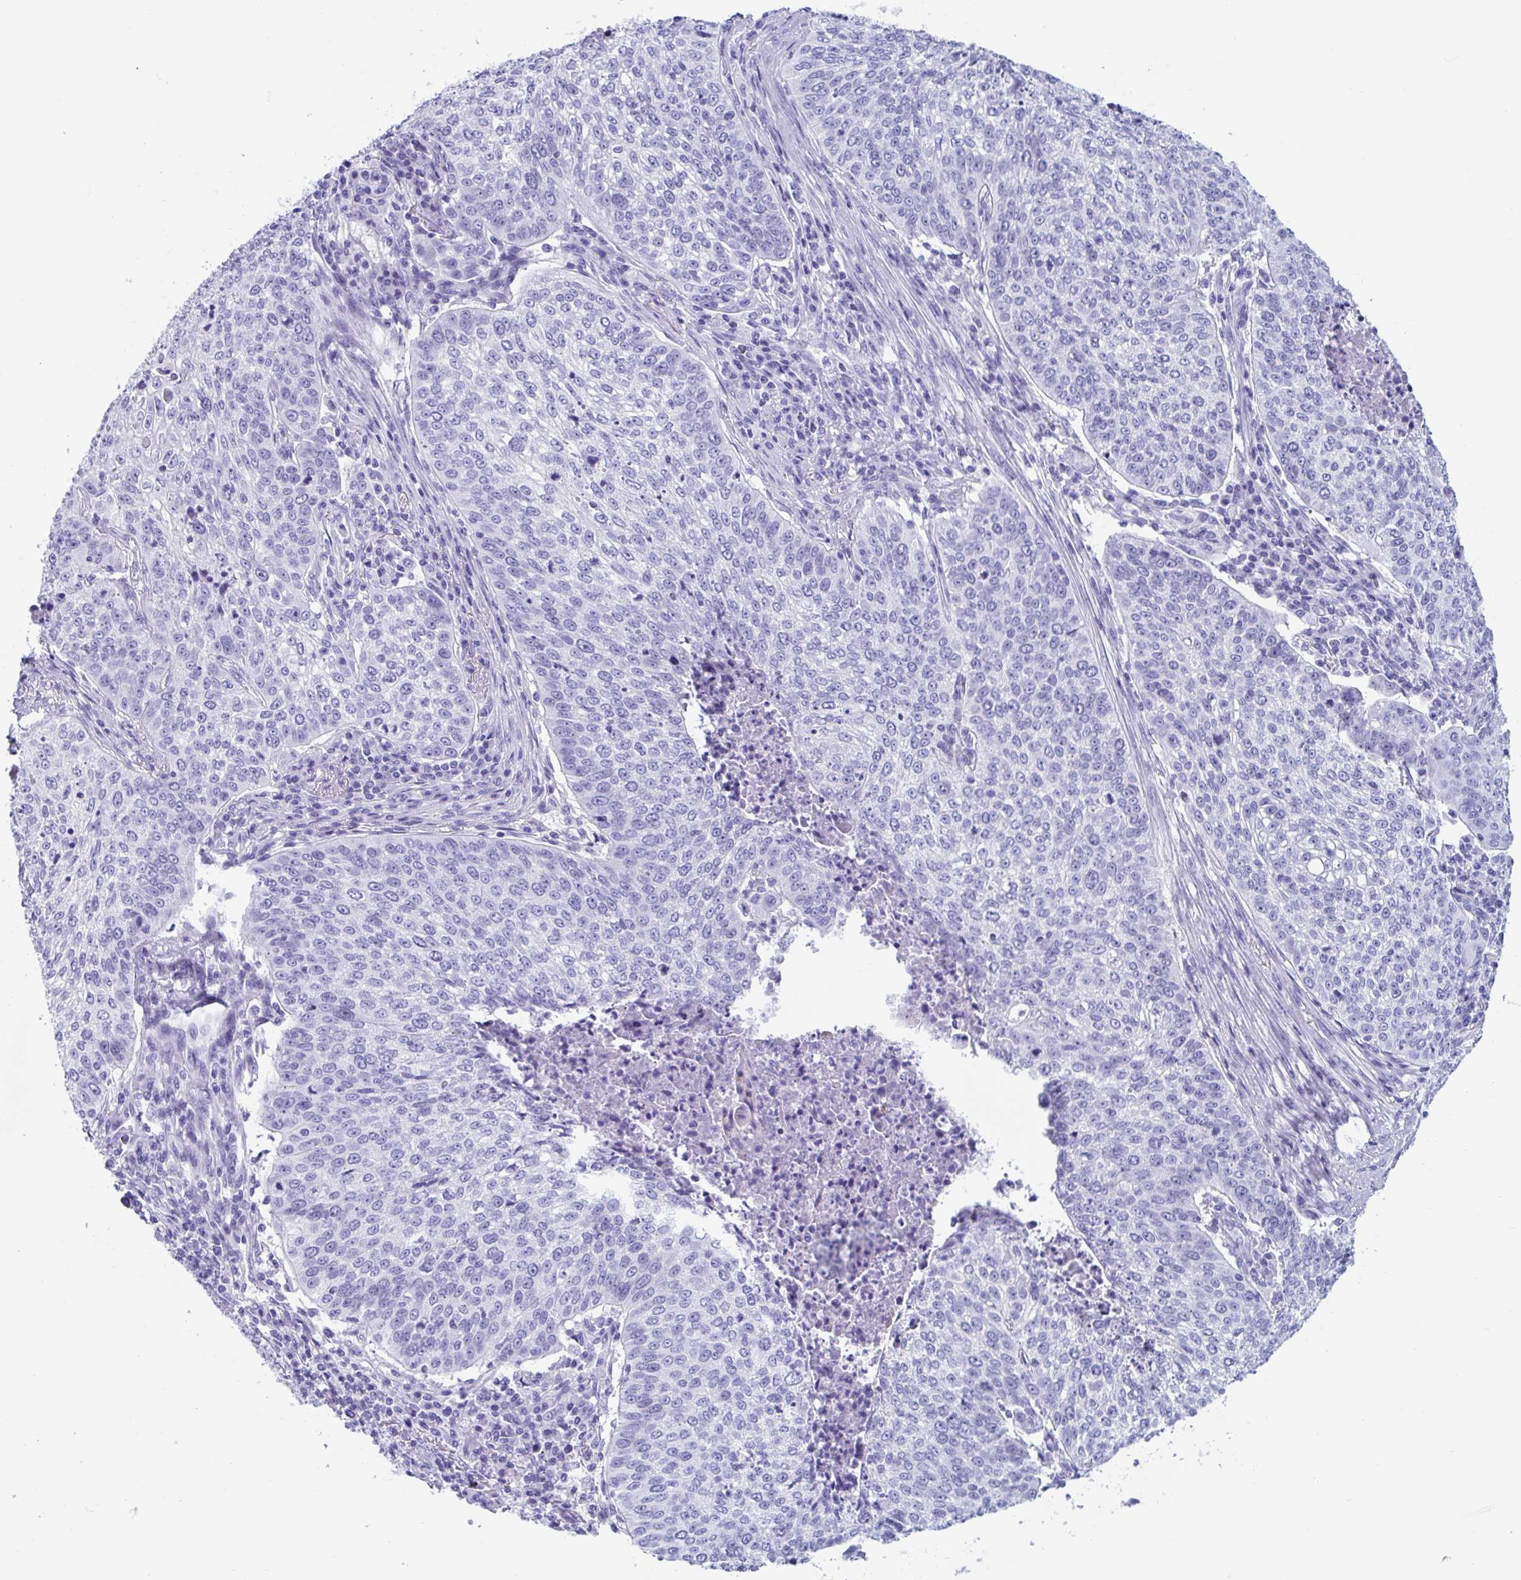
{"staining": {"intensity": "negative", "quantity": "none", "location": "none"}, "tissue": "lung cancer", "cell_type": "Tumor cells", "image_type": "cancer", "snomed": [{"axis": "morphology", "description": "Squamous cell carcinoma, NOS"}, {"axis": "topography", "description": "Lung"}], "caption": "Immunohistochemistry (IHC) micrograph of lung cancer stained for a protein (brown), which displays no expression in tumor cells.", "gene": "GKN2", "patient": {"sex": "male", "age": 63}}